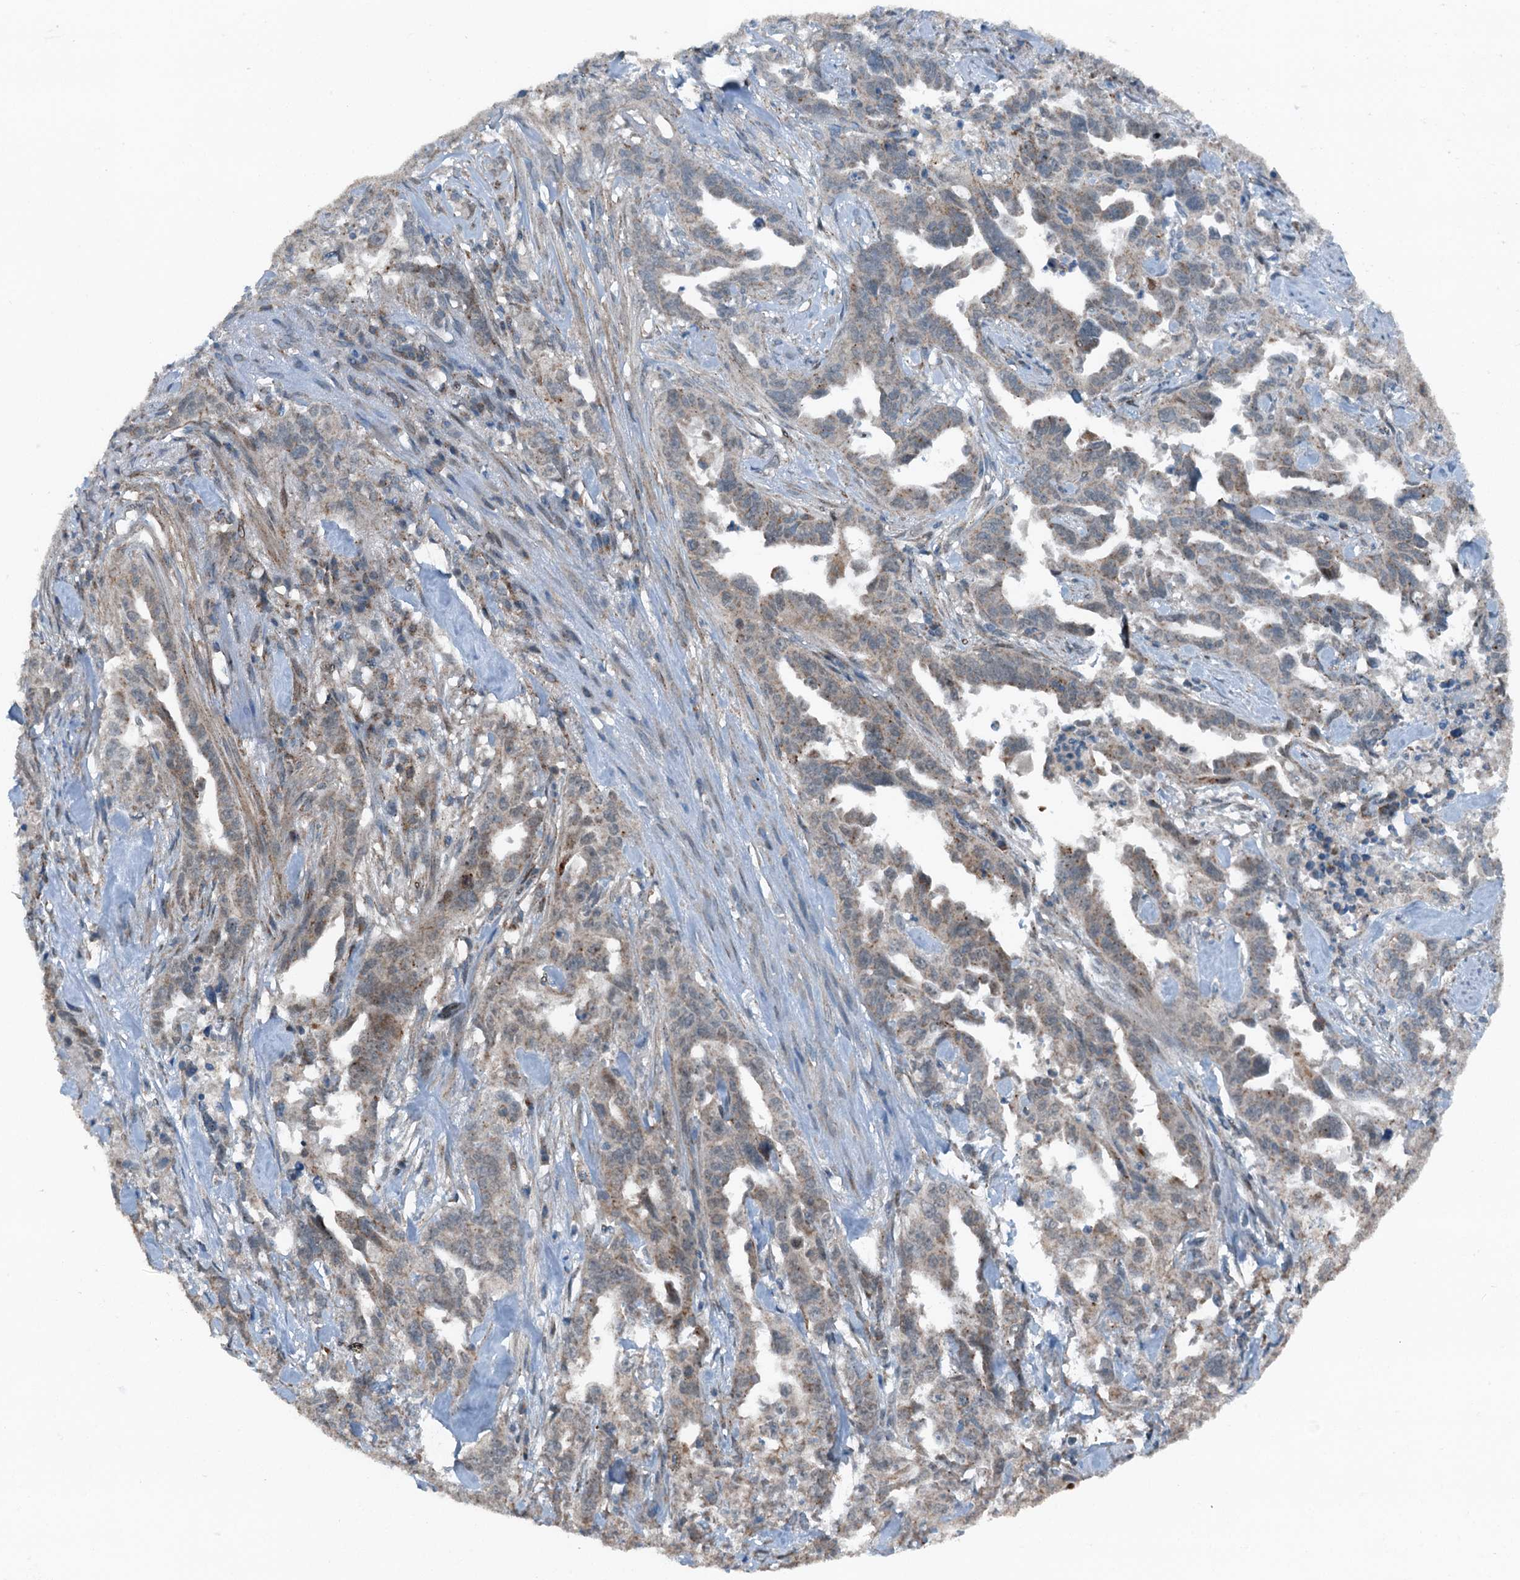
{"staining": {"intensity": "weak", "quantity": "<25%", "location": "cytoplasmic/membranous"}, "tissue": "endometrial cancer", "cell_type": "Tumor cells", "image_type": "cancer", "snomed": [{"axis": "morphology", "description": "Adenocarcinoma, NOS"}, {"axis": "topography", "description": "Endometrium"}], "caption": "Endometrial adenocarcinoma was stained to show a protein in brown. There is no significant expression in tumor cells.", "gene": "BMERB1", "patient": {"sex": "female", "age": 65}}